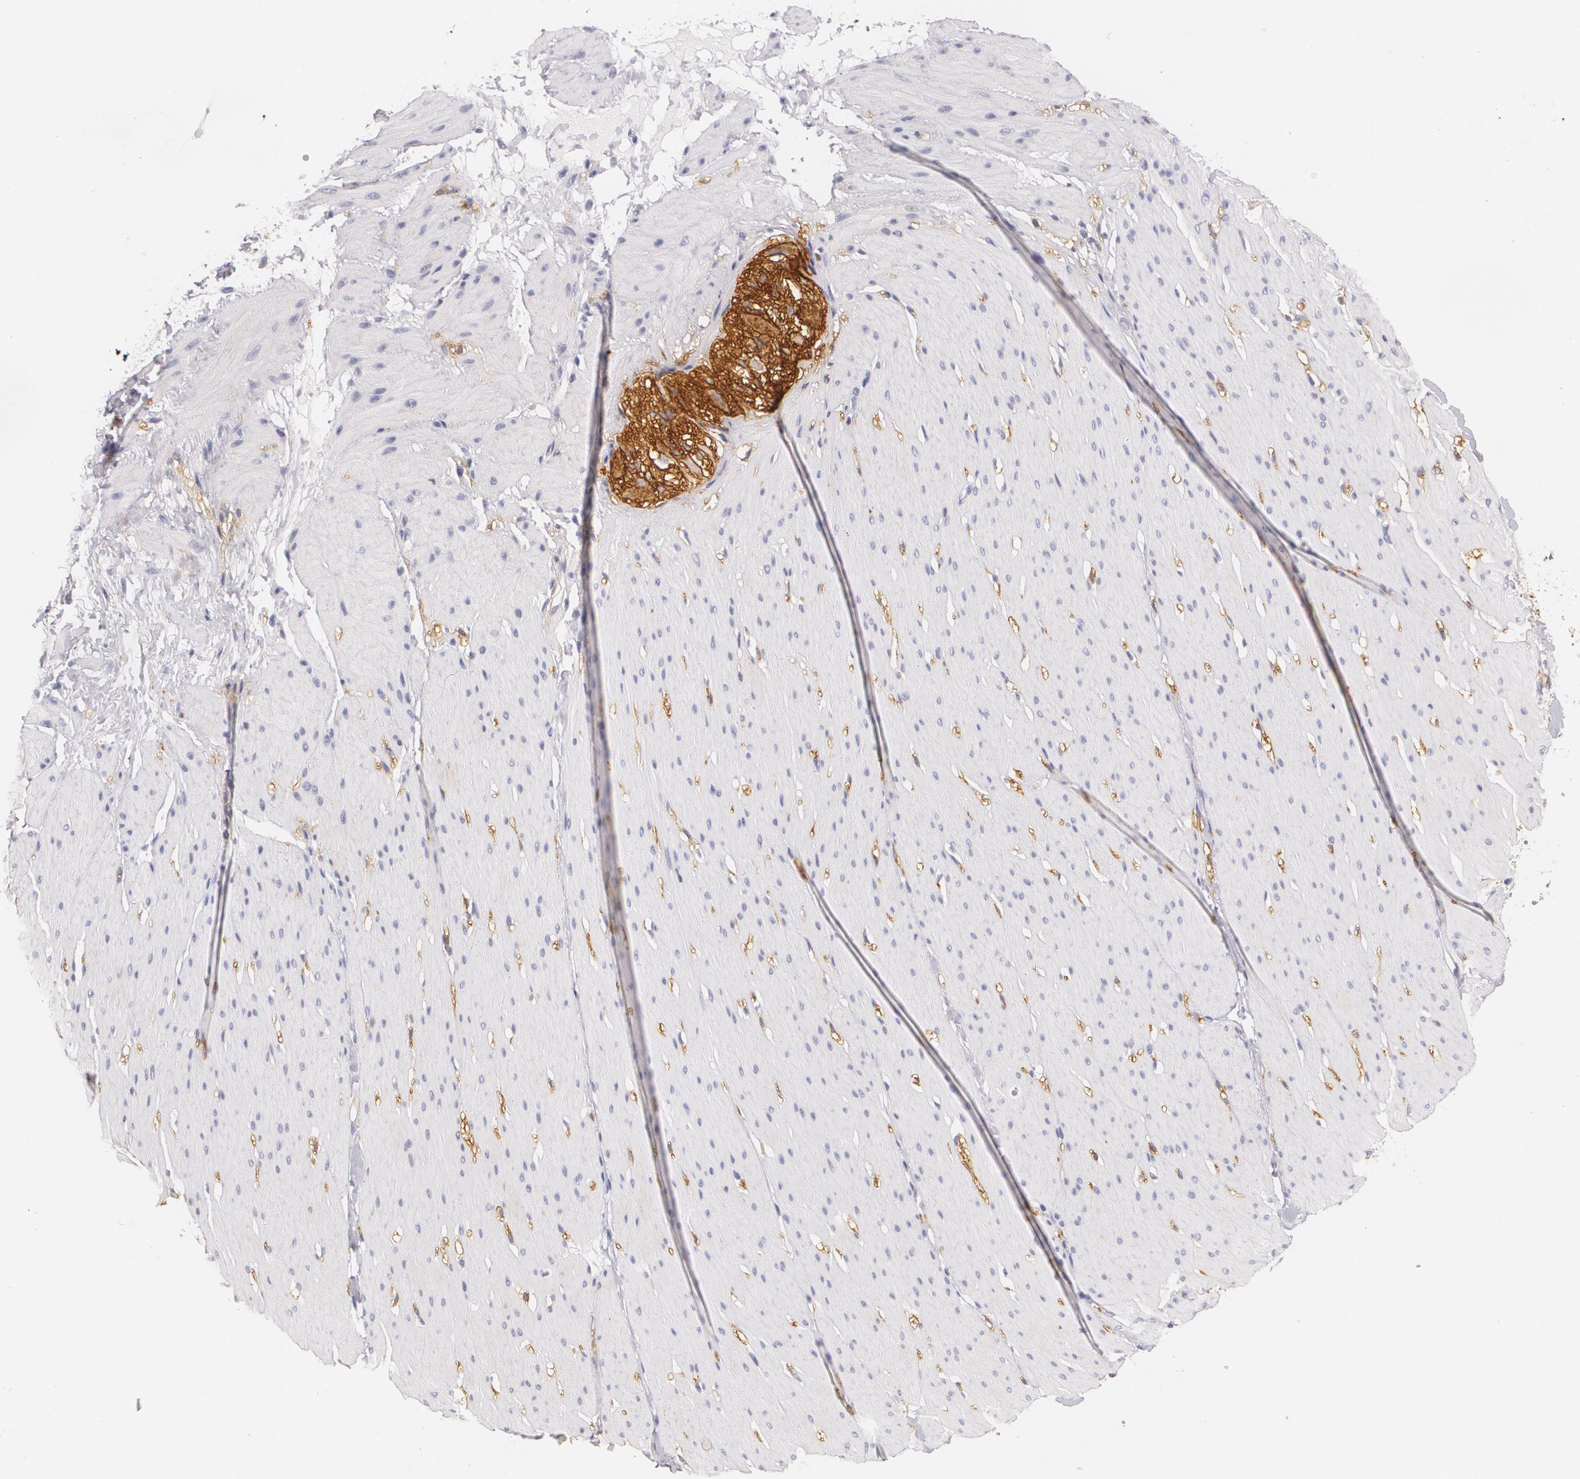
{"staining": {"intensity": "negative", "quantity": "none", "location": "none"}, "tissue": "smooth muscle", "cell_type": "Smooth muscle cells", "image_type": "normal", "snomed": [{"axis": "morphology", "description": "Normal tissue, NOS"}, {"axis": "topography", "description": "Smooth muscle"}, {"axis": "topography", "description": "Colon"}], "caption": "A histopathology image of smooth muscle stained for a protein shows no brown staining in smooth muscle cells. Brightfield microscopy of immunohistochemistry (IHC) stained with DAB (3,3'-diaminobenzidine) (brown) and hematoxylin (blue), captured at high magnification.", "gene": "NGFR", "patient": {"sex": "male", "age": 67}}